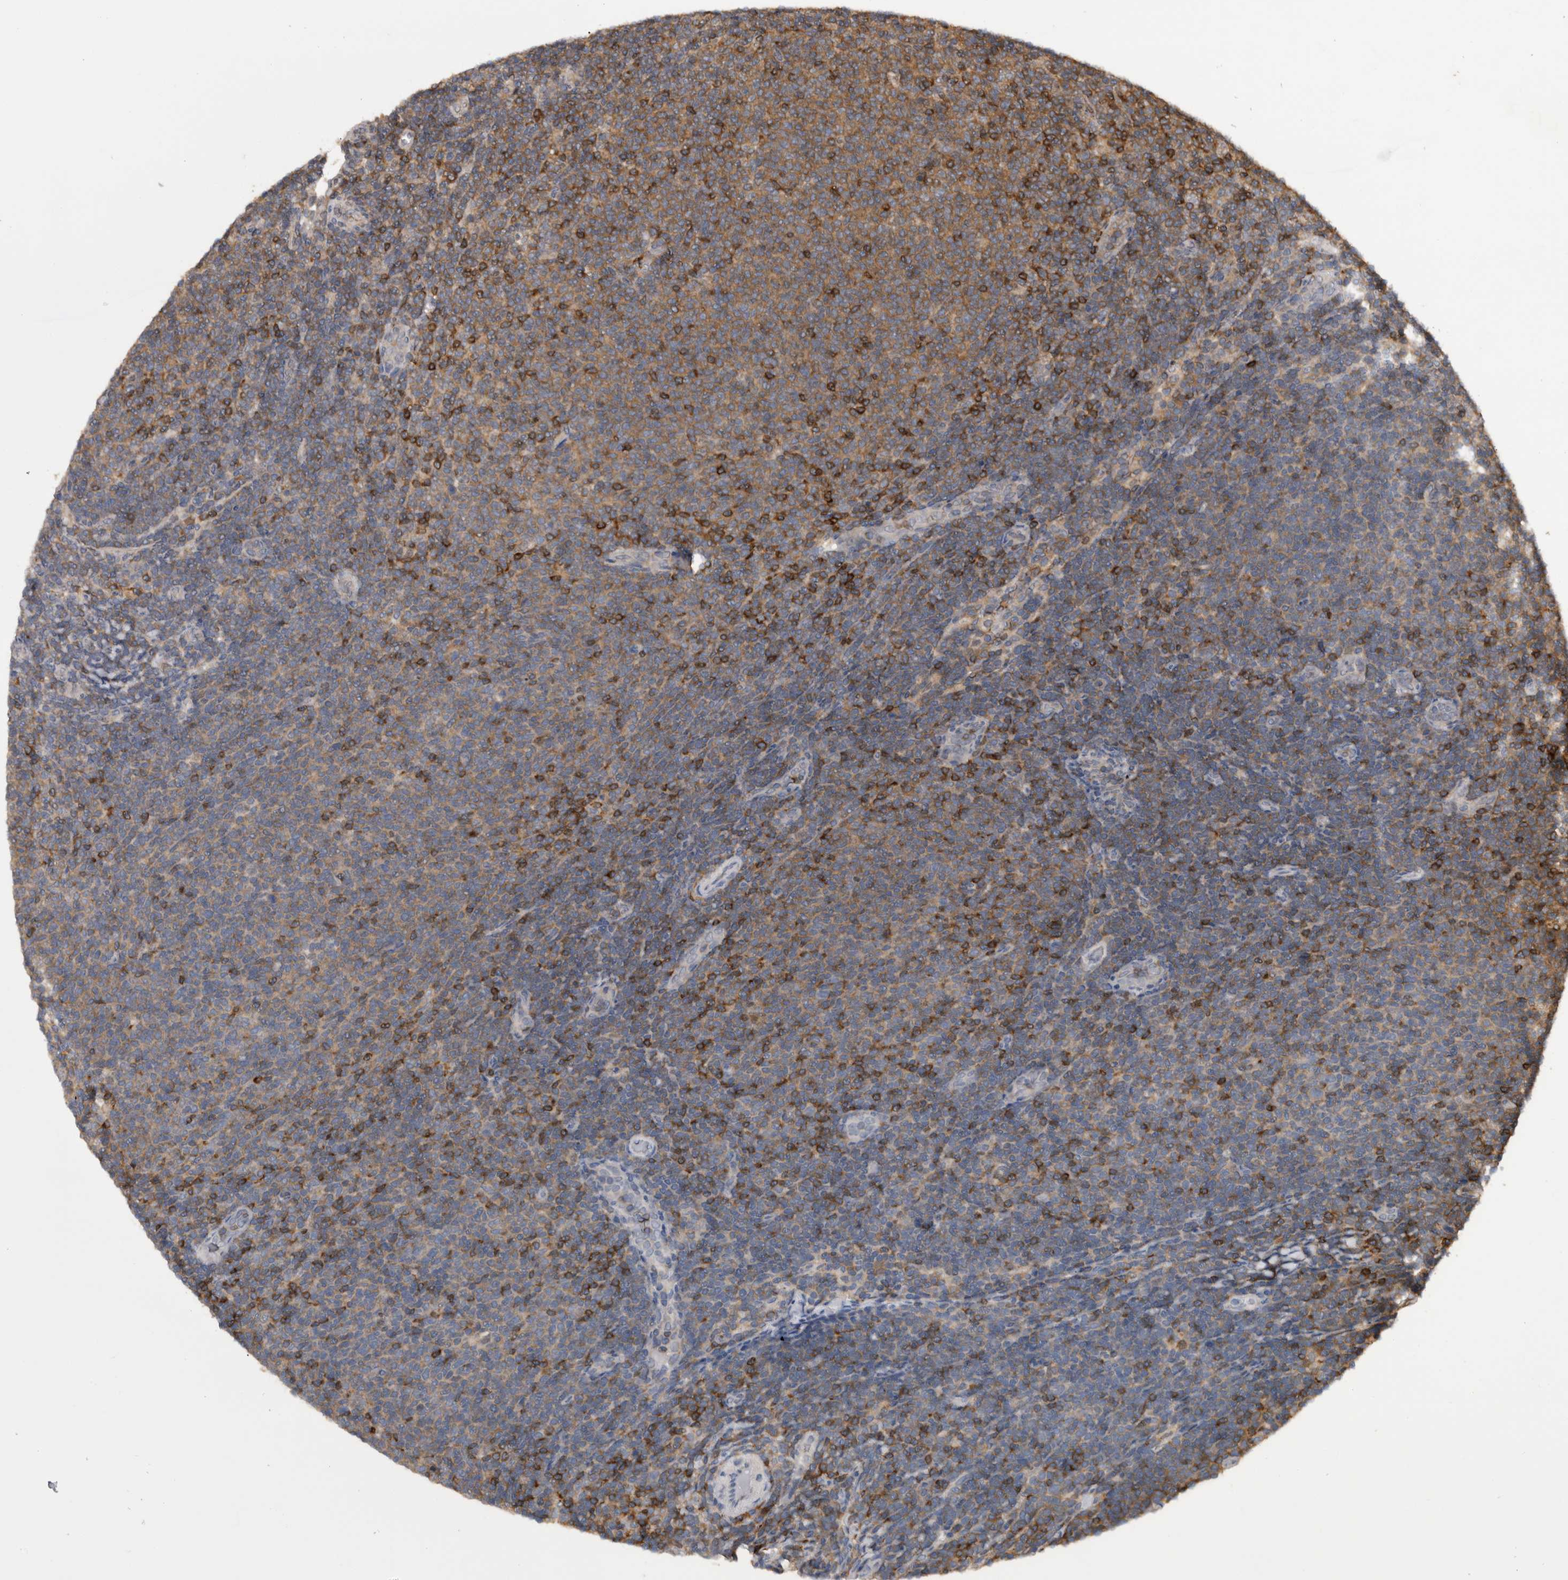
{"staining": {"intensity": "moderate", "quantity": "25%-75%", "location": "cytoplasmic/membranous"}, "tissue": "lymphoma", "cell_type": "Tumor cells", "image_type": "cancer", "snomed": [{"axis": "morphology", "description": "Malignant lymphoma, non-Hodgkin's type, Low grade"}, {"axis": "topography", "description": "Lymph node"}], "caption": "A micrograph showing moderate cytoplasmic/membranous positivity in about 25%-75% of tumor cells in malignant lymphoma, non-Hodgkin's type (low-grade), as visualized by brown immunohistochemical staining.", "gene": "NFATC2", "patient": {"sex": "male", "age": 66}}